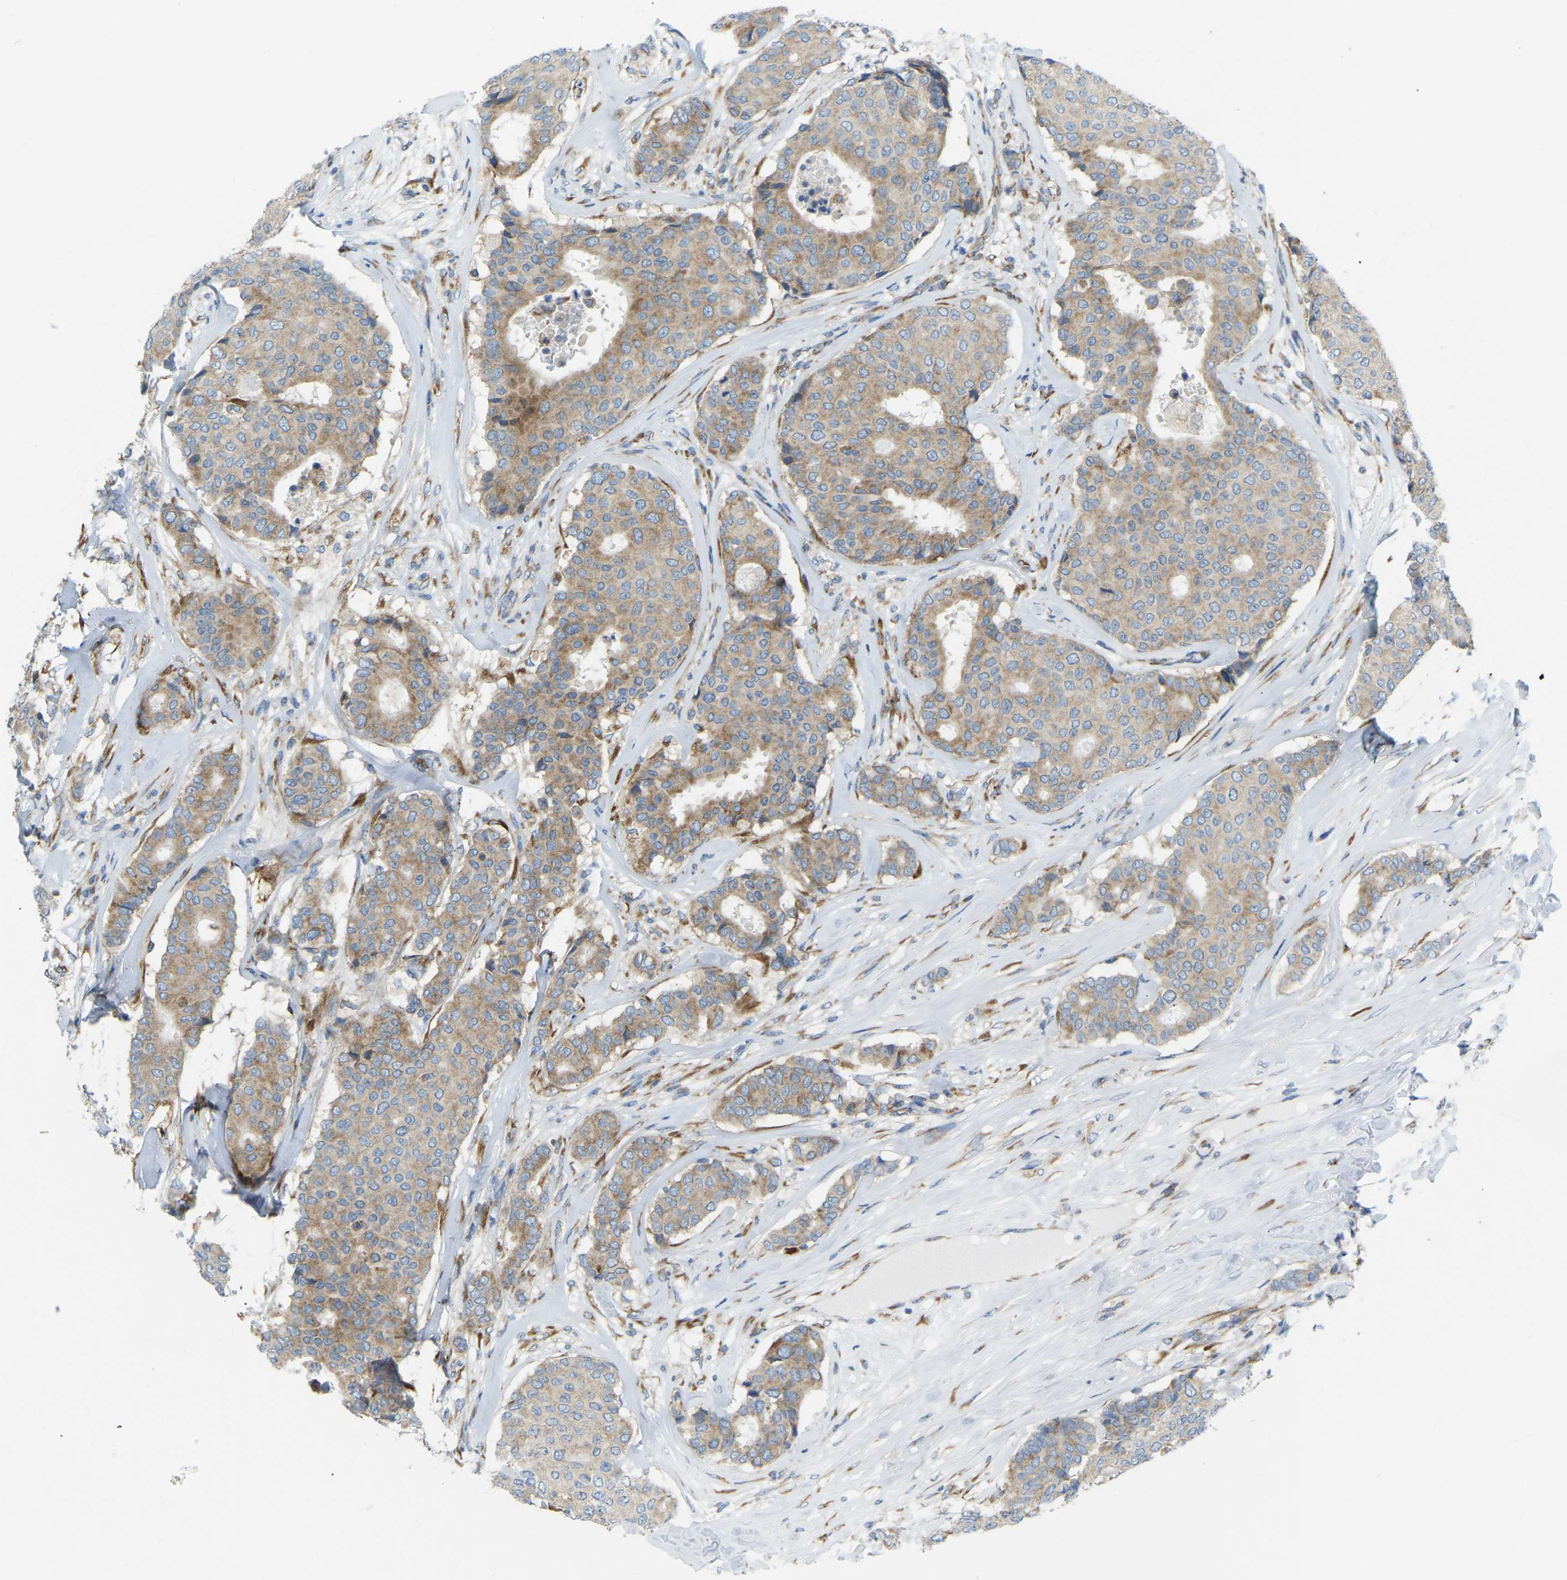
{"staining": {"intensity": "moderate", "quantity": ">75%", "location": "cytoplasmic/membranous"}, "tissue": "breast cancer", "cell_type": "Tumor cells", "image_type": "cancer", "snomed": [{"axis": "morphology", "description": "Duct carcinoma"}, {"axis": "topography", "description": "Breast"}], "caption": "Immunohistochemistry (IHC) of human breast cancer demonstrates medium levels of moderate cytoplasmic/membranous positivity in about >75% of tumor cells.", "gene": "SND1", "patient": {"sex": "female", "age": 75}}